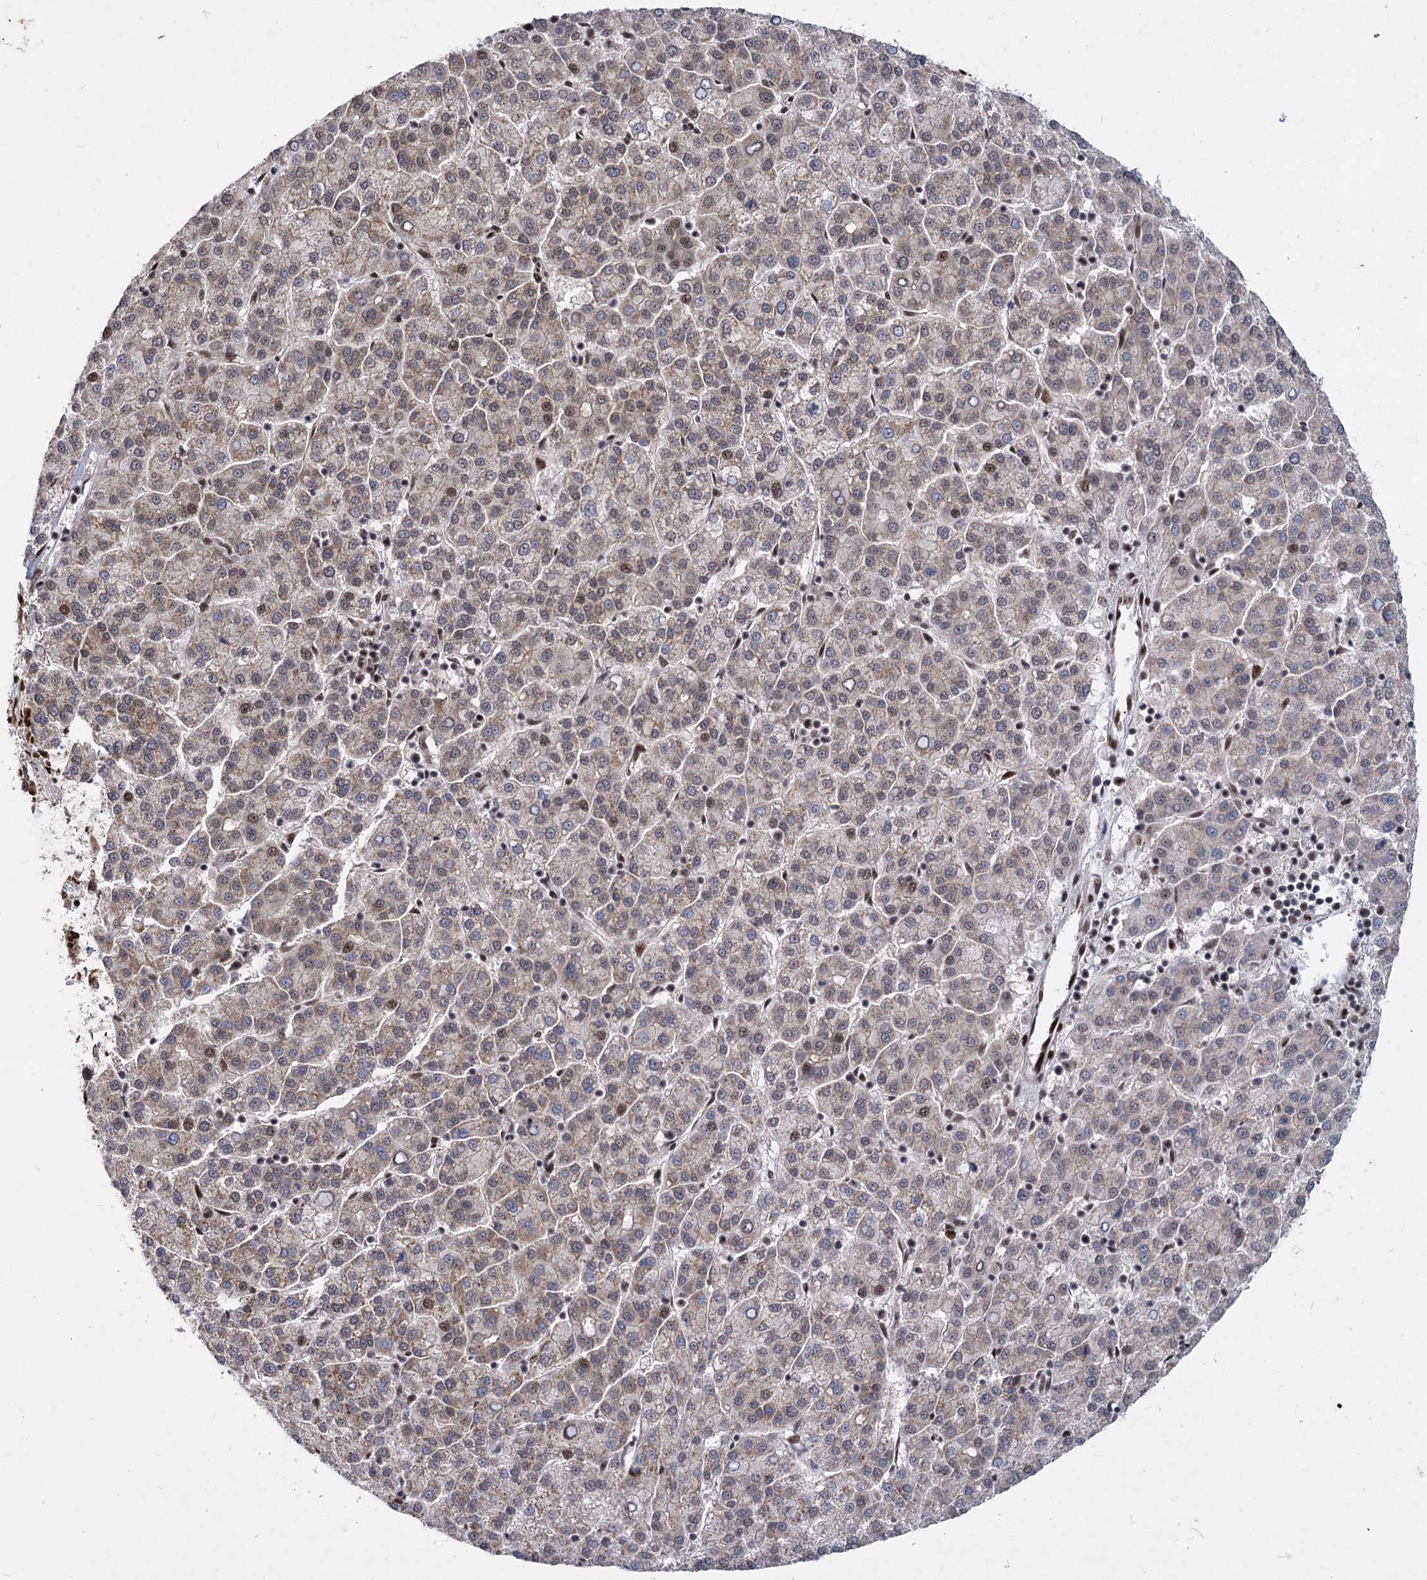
{"staining": {"intensity": "moderate", "quantity": "25%-75%", "location": "cytoplasmic/membranous,nuclear"}, "tissue": "liver cancer", "cell_type": "Tumor cells", "image_type": "cancer", "snomed": [{"axis": "morphology", "description": "Carcinoma, Hepatocellular, NOS"}, {"axis": "topography", "description": "Liver"}], "caption": "Liver cancer (hepatocellular carcinoma) was stained to show a protein in brown. There is medium levels of moderate cytoplasmic/membranous and nuclear staining in approximately 25%-75% of tumor cells.", "gene": "MAML1", "patient": {"sex": "female", "age": 58}}